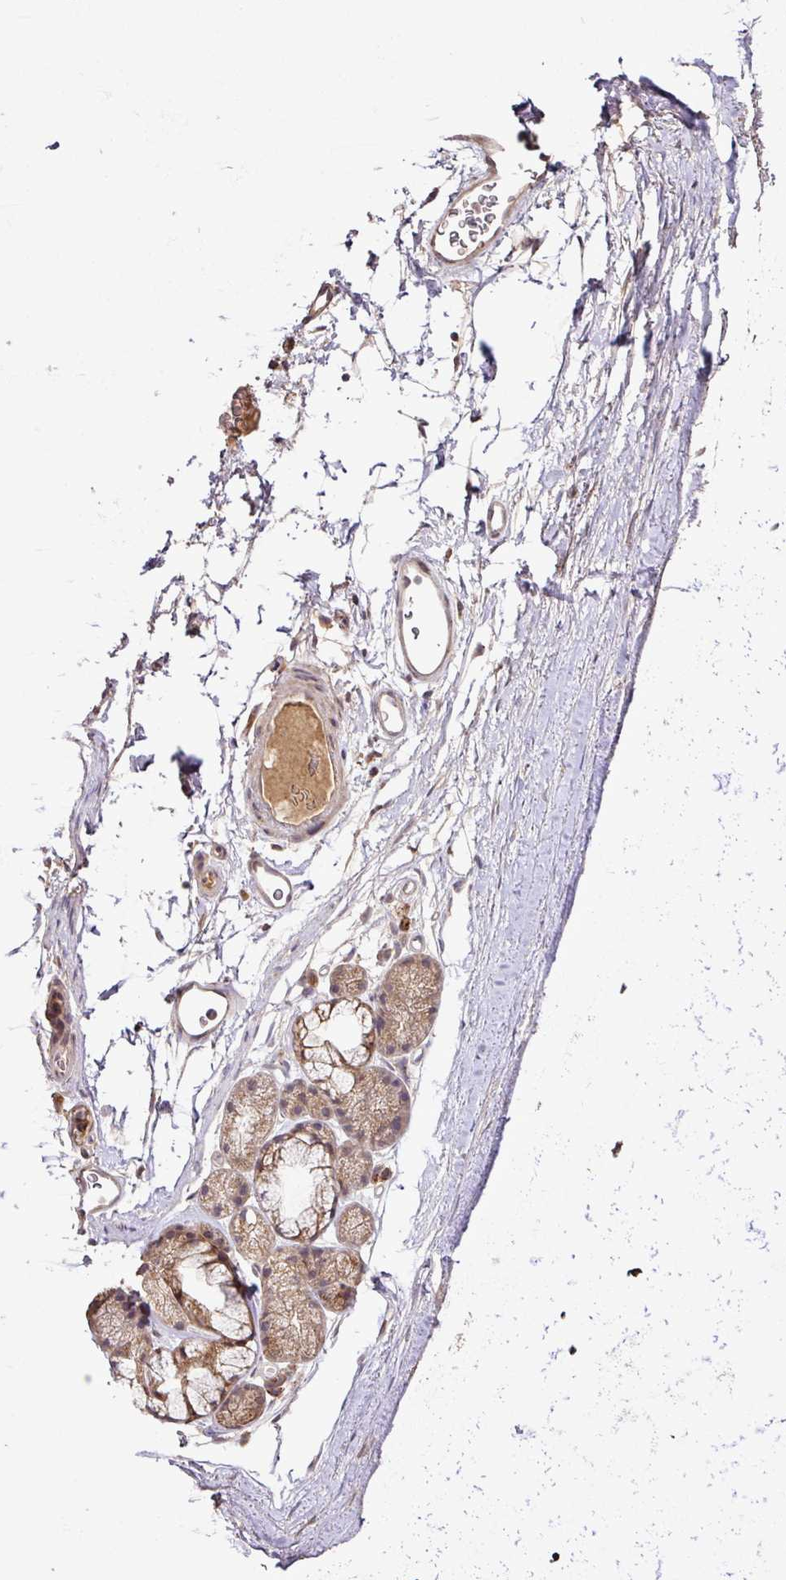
{"staining": {"intensity": "negative", "quantity": "none", "location": "none"}, "tissue": "soft tissue", "cell_type": "Fibroblasts", "image_type": "normal", "snomed": [{"axis": "morphology", "description": "Normal tissue, NOS"}, {"axis": "topography", "description": "Lymph node"}, {"axis": "topography", "description": "Cartilage tissue"}, {"axis": "topography", "description": "Bronchus"}], "caption": "Immunohistochemical staining of unremarkable human soft tissue displays no significant staining in fibroblasts.", "gene": "FAIM", "patient": {"sex": "female", "age": 70}}